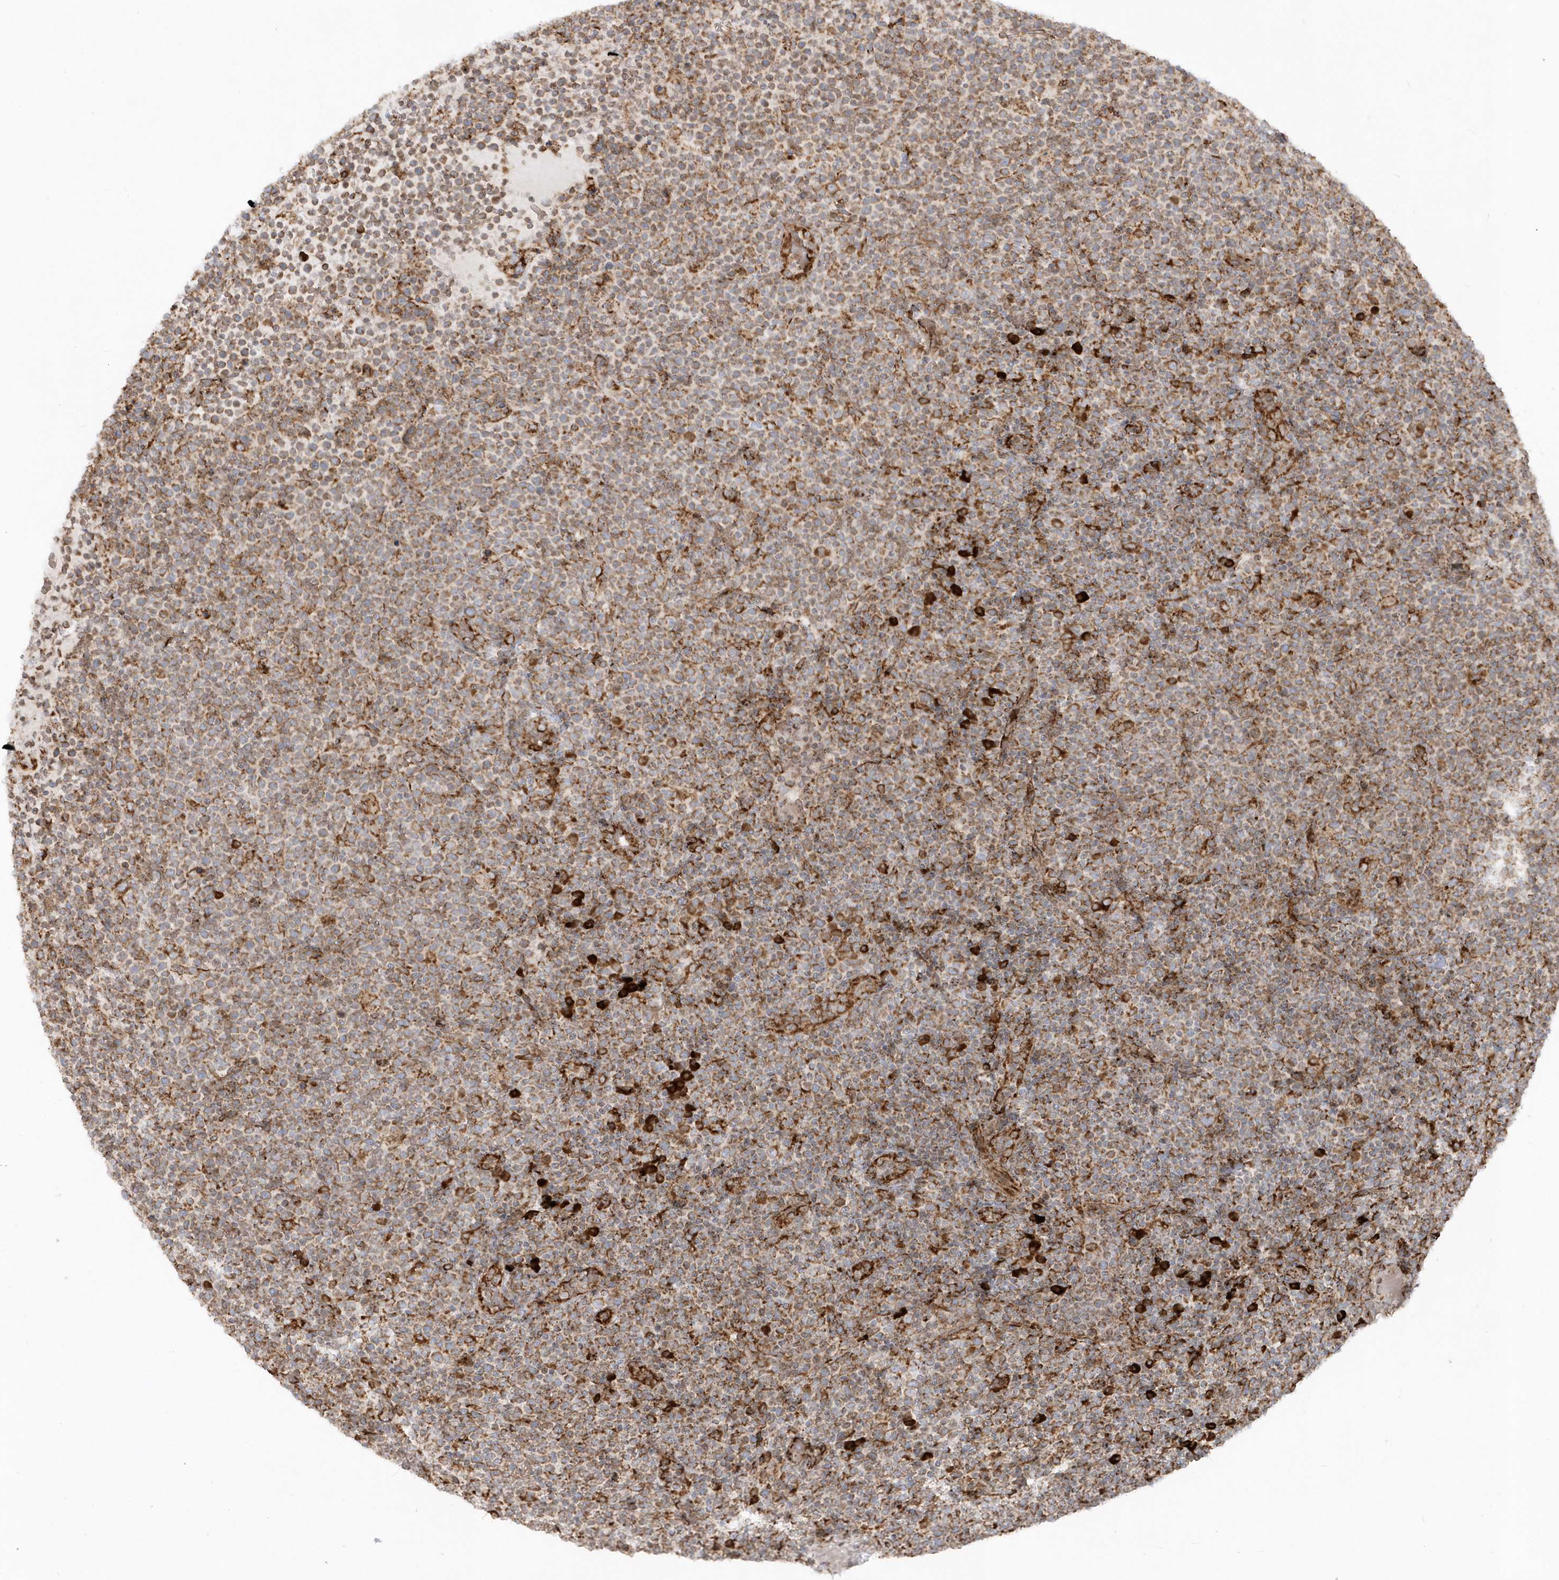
{"staining": {"intensity": "moderate", "quantity": ">75%", "location": "cytoplasmic/membranous"}, "tissue": "lymphoma", "cell_type": "Tumor cells", "image_type": "cancer", "snomed": [{"axis": "morphology", "description": "Malignant lymphoma, non-Hodgkin's type, High grade"}, {"axis": "topography", "description": "Lymph node"}], "caption": "Lymphoma stained with a brown dye shows moderate cytoplasmic/membranous positive expression in approximately >75% of tumor cells.", "gene": "SH3BP2", "patient": {"sex": "male", "age": 61}}